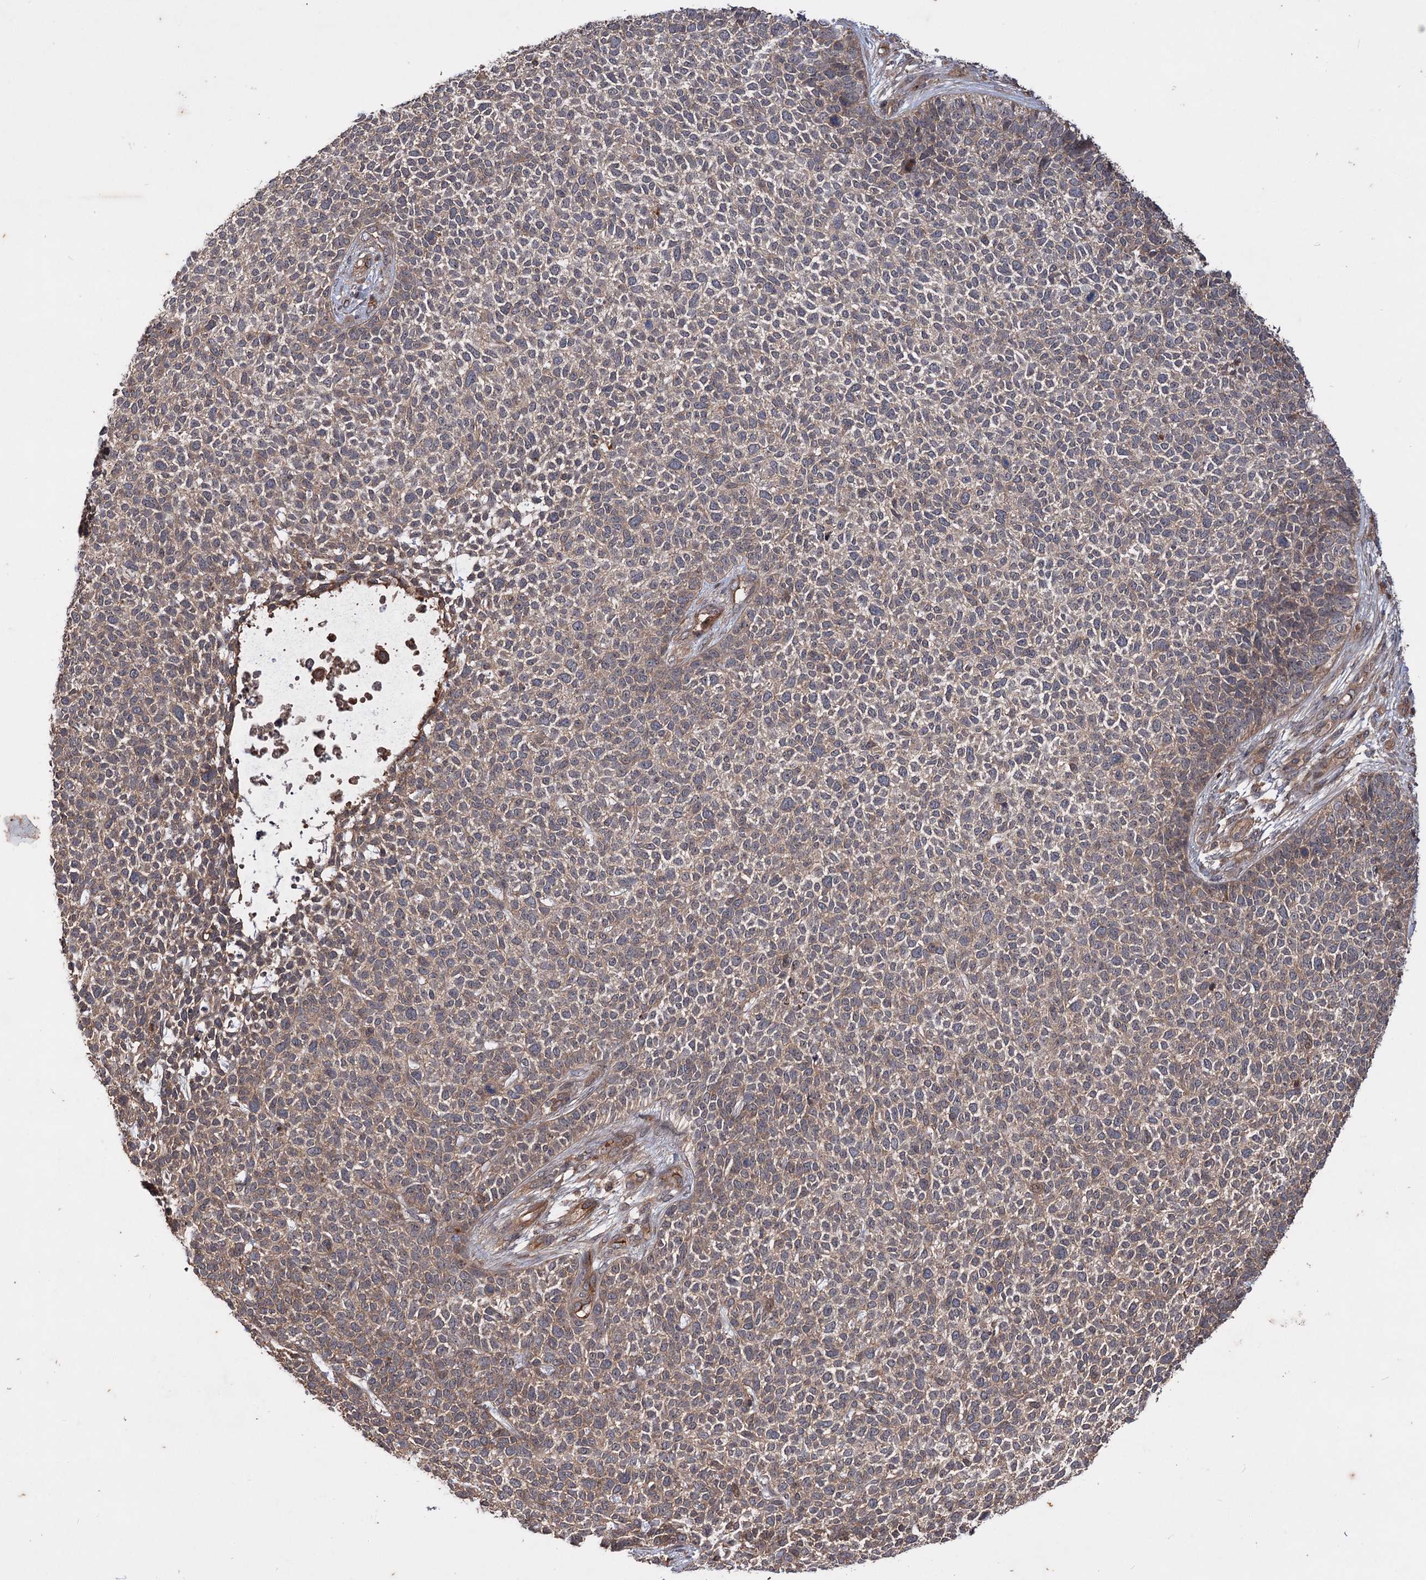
{"staining": {"intensity": "moderate", "quantity": "25%-75%", "location": "cytoplasmic/membranous"}, "tissue": "skin cancer", "cell_type": "Tumor cells", "image_type": "cancer", "snomed": [{"axis": "morphology", "description": "Basal cell carcinoma"}, {"axis": "topography", "description": "Skin"}], "caption": "IHC (DAB) staining of human skin cancer (basal cell carcinoma) demonstrates moderate cytoplasmic/membranous protein expression in about 25%-75% of tumor cells.", "gene": "ADK", "patient": {"sex": "female", "age": 84}}